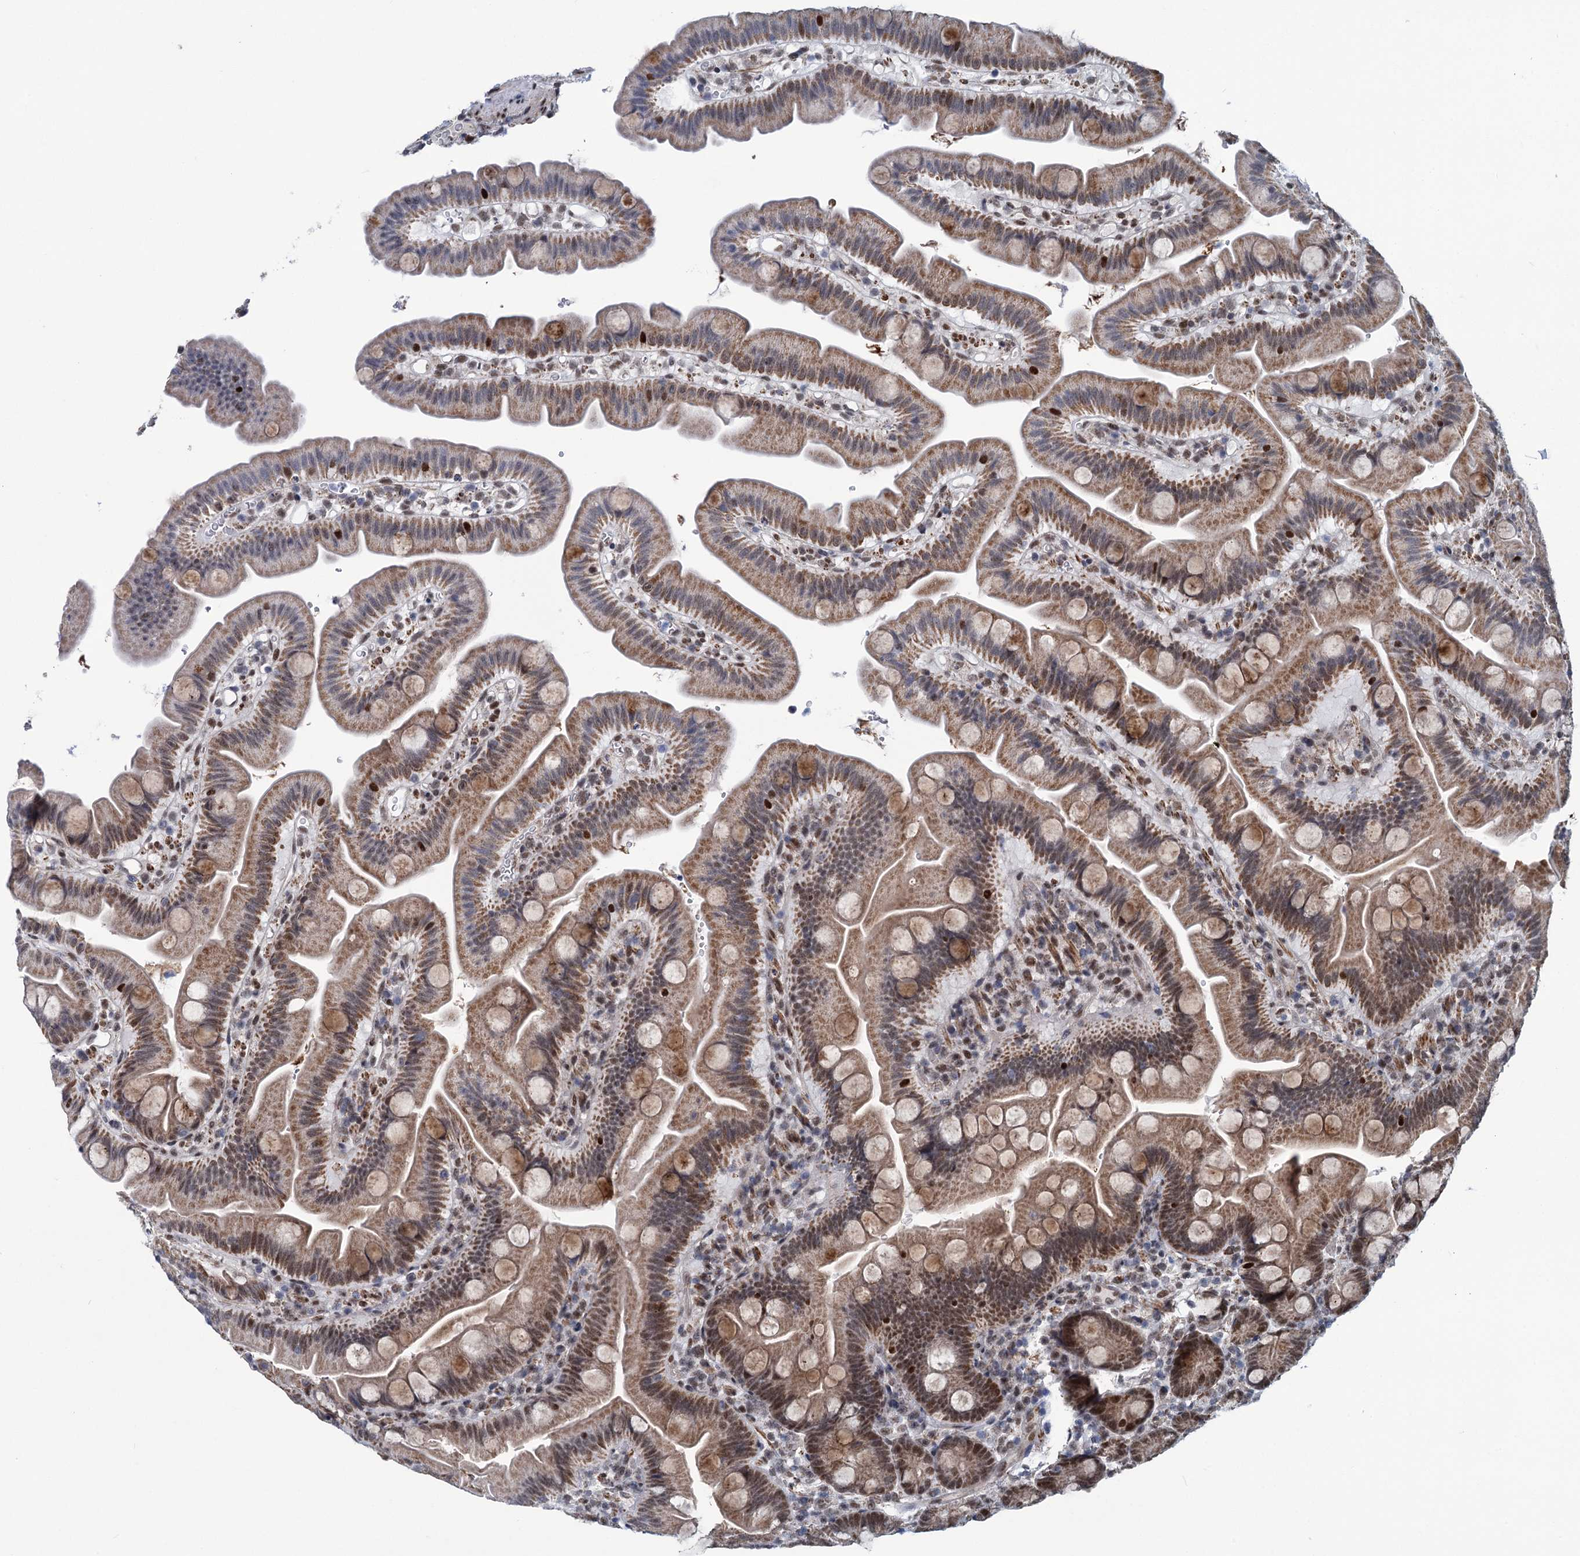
{"staining": {"intensity": "moderate", "quantity": ">75%", "location": "cytoplasmic/membranous,nuclear"}, "tissue": "small intestine", "cell_type": "Glandular cells", "image_type": "normal", "snomed": [{"axis": "morphology", "description": "Normal tissue, NOS"}, {"axis": "topography", "description": "Small intestine"}], "caption": "IHC staining of benign small intestine, which exhibits medium levels of moderate cytoplasmic/membranous,nuclear positivity in approximately >75% of glandular cells indicating moderate cytoplasmic/membranous,nuclear protein expression. The staining was performed using DAB (3,3'-diaminobenzidine) (brown) for protein detection and nuclei were counterstained in hematoxylin (blue).", "gene": "MORN3", "patient": {"sex": "female", "age": 68}}